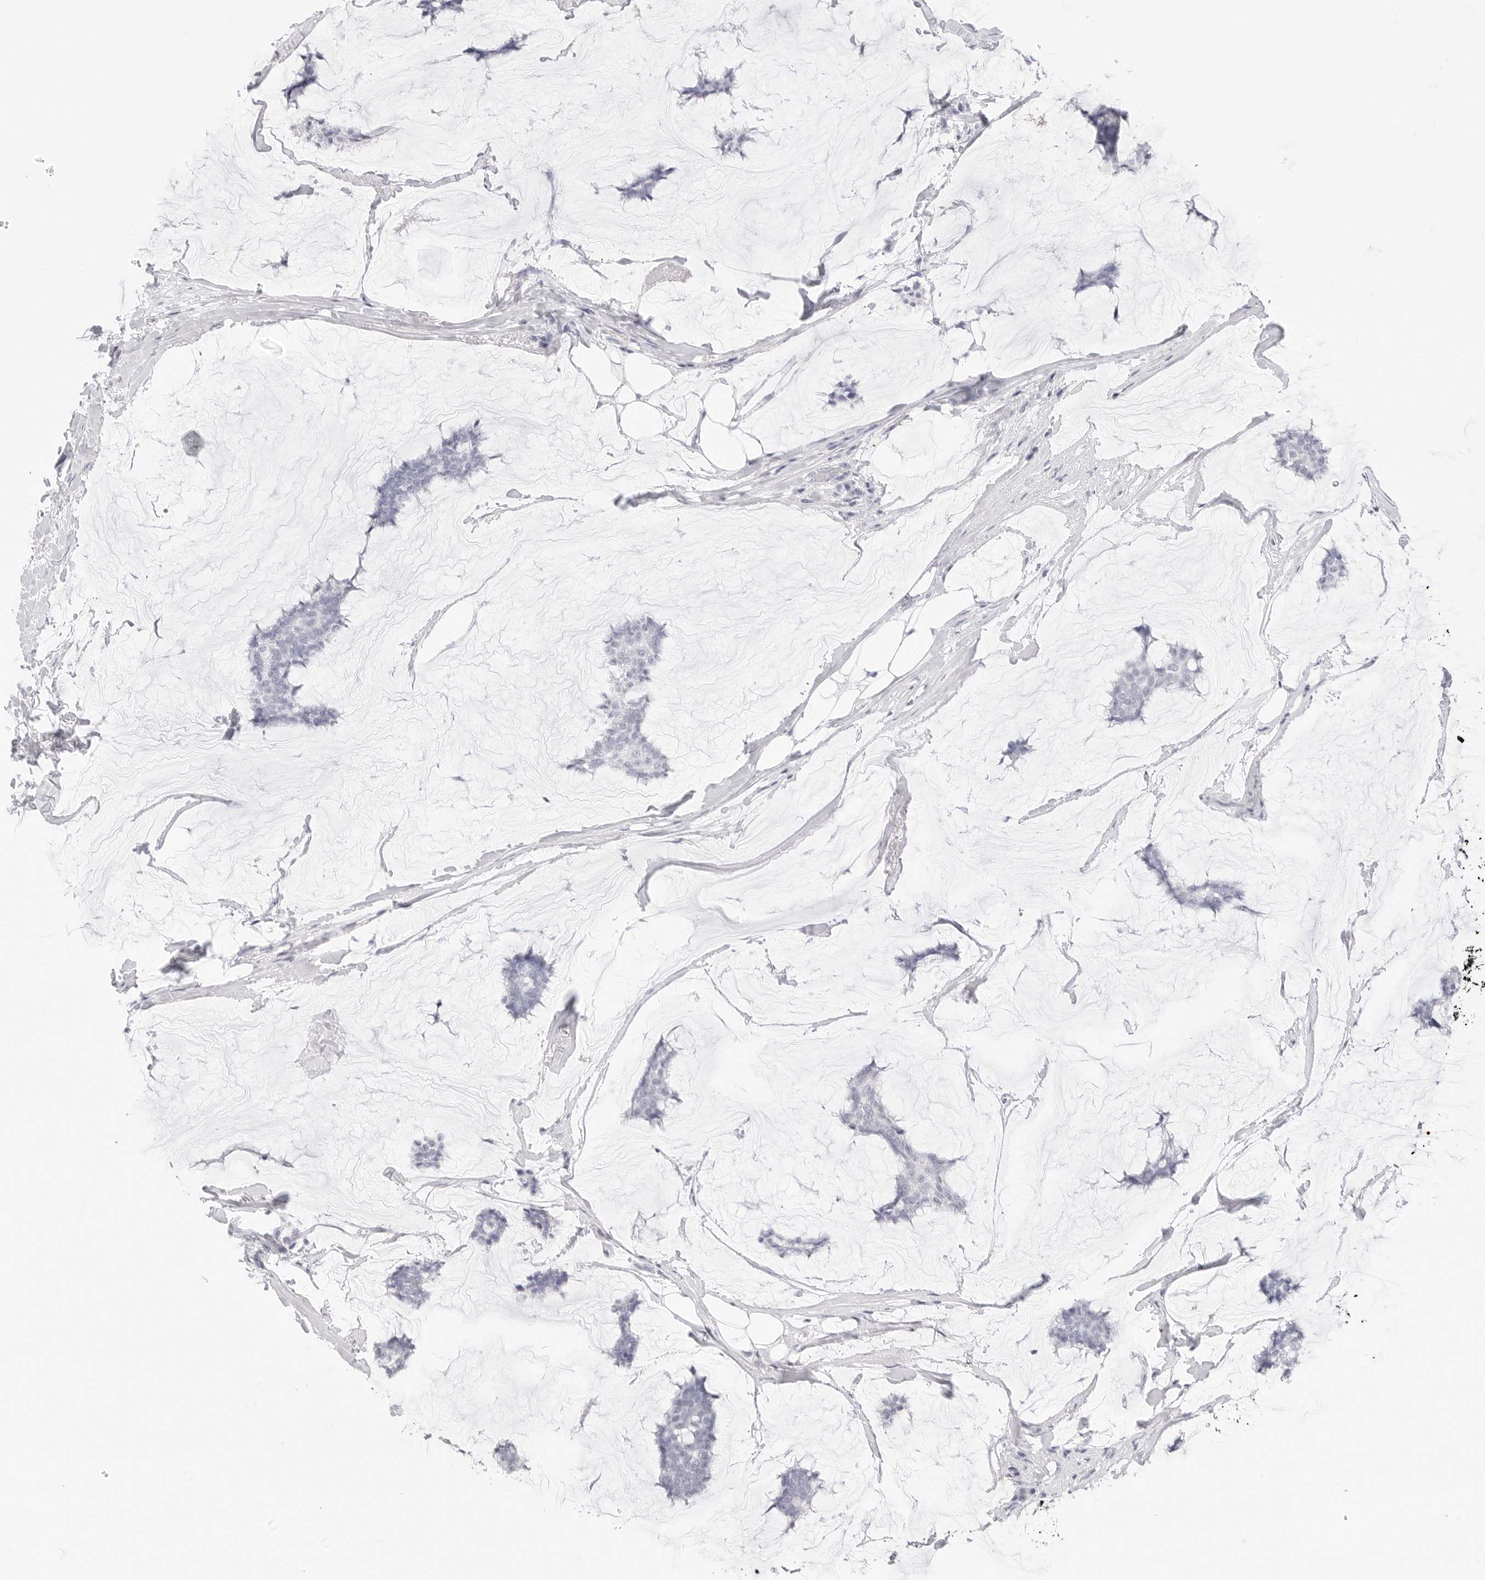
{"staining": {"intensity": "negative", "quantity": "none", "location": "none"}, "tissue": "breast cancer", "cell_type": "Tumor cells", "image_type": "cancer", "snomed": [{"axis": "morphology", "description": "Duct carcinoma"}, {"axis": "topography", "description": "Breast"}], "caption": "A histopathology image of breast cancer stained for a protein displays no brown staining in tumor cells.", "gene": "HMGCS2", "patient": {"sex": "female", "age": 93}}